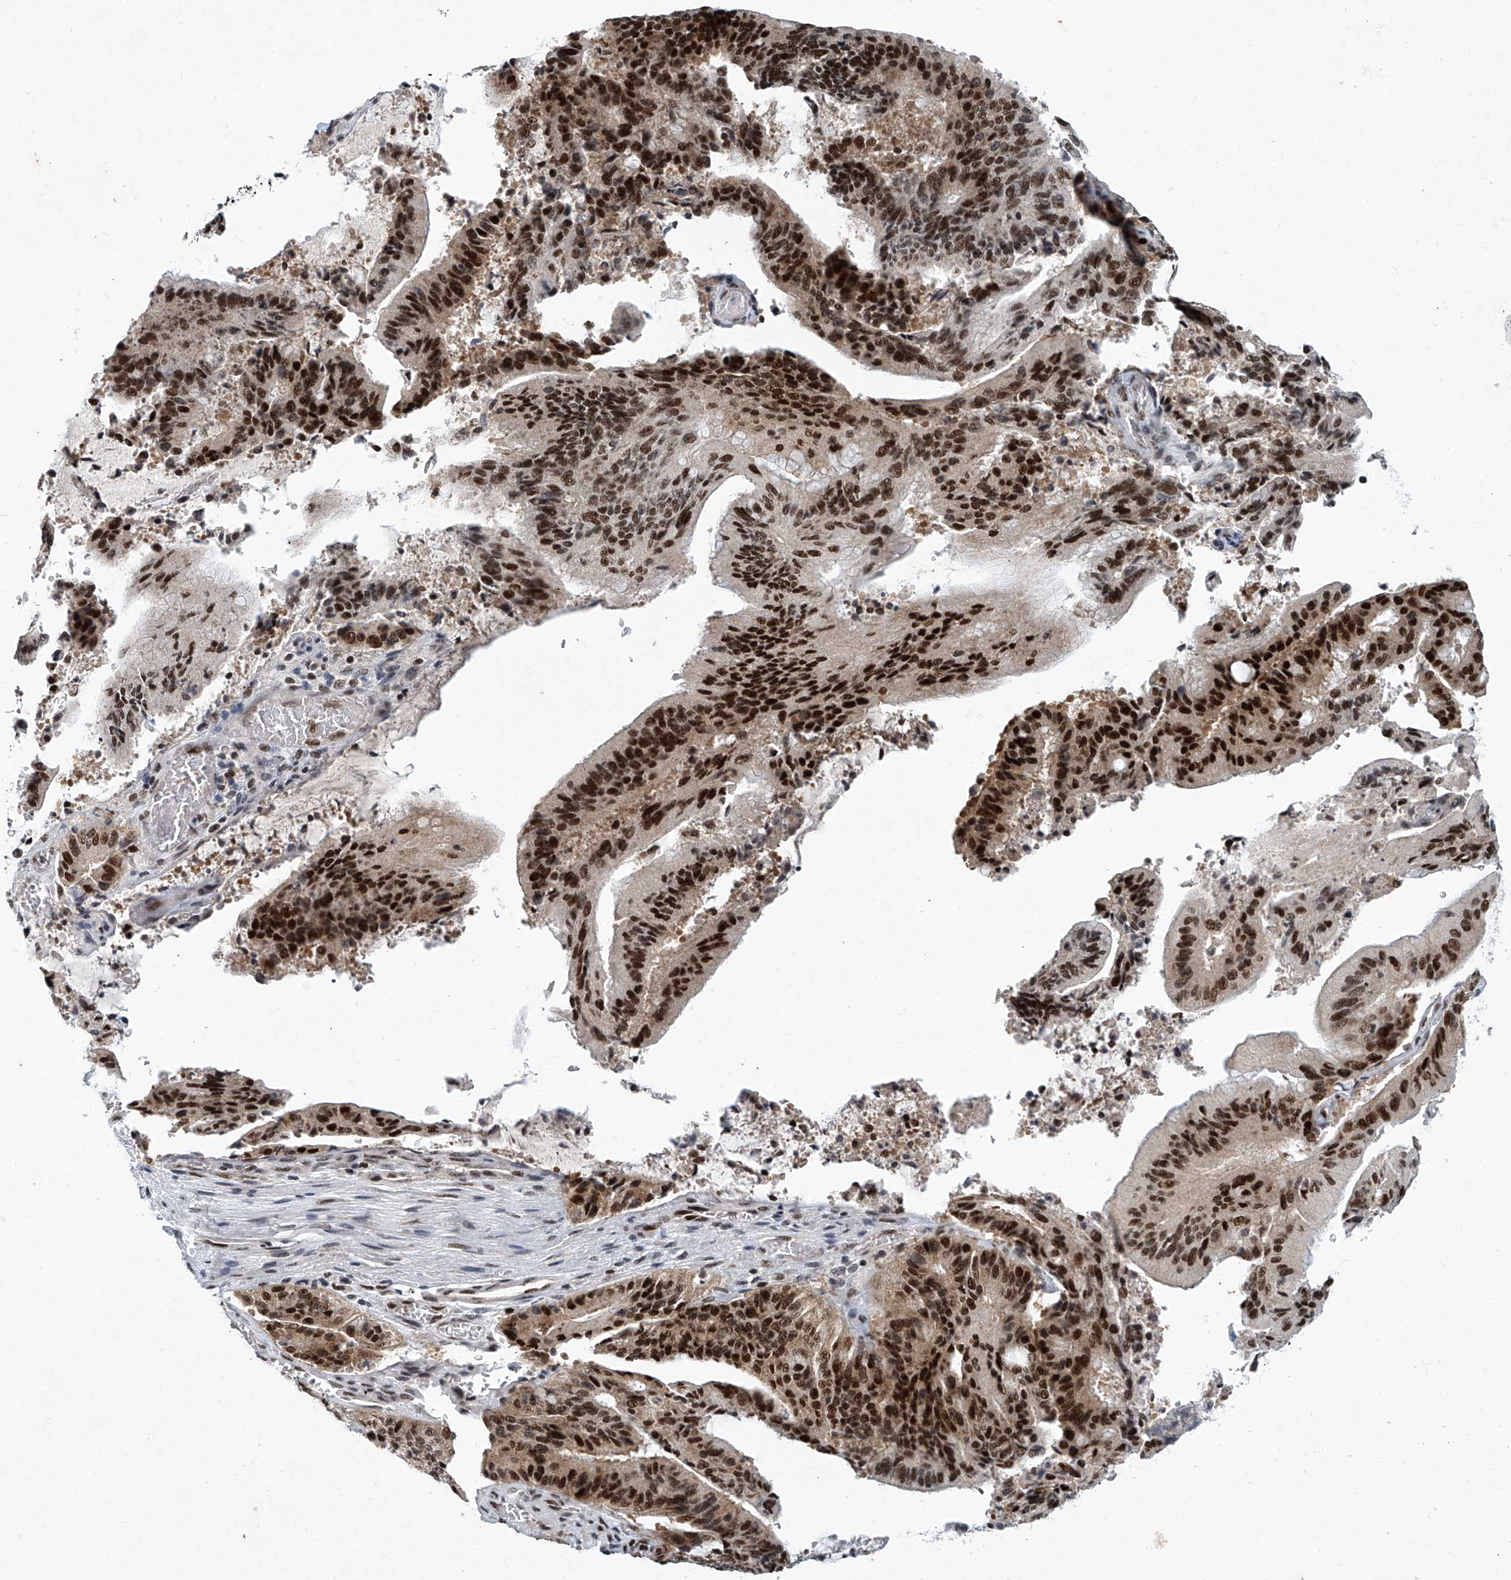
{"staining": {"intensity": "strong", "quantity": ">75%", "location": "nuclear"}, "tissue": "liver cancer", "cell_type": "Tumor cells", "image_type": "cancer", "snomed": [{"axis": "morphology", "description": "Normal tissue, NOS"}, {"axis": "morphology", "description": "Cholangiocarcinoma"}, {"axis": "topography", "description": "Liver"}, {"axis": "topography", "description": "Peripheral nerve tissue"}], "caption": "Immunohistochemical staining of human liver cancer (cholangiocarcinoma) shows strong nuclear protein expression in approximately >75% of tumor cells.", "gene": "TFDP1", "patient": {"sex": "female", "age": 73}}